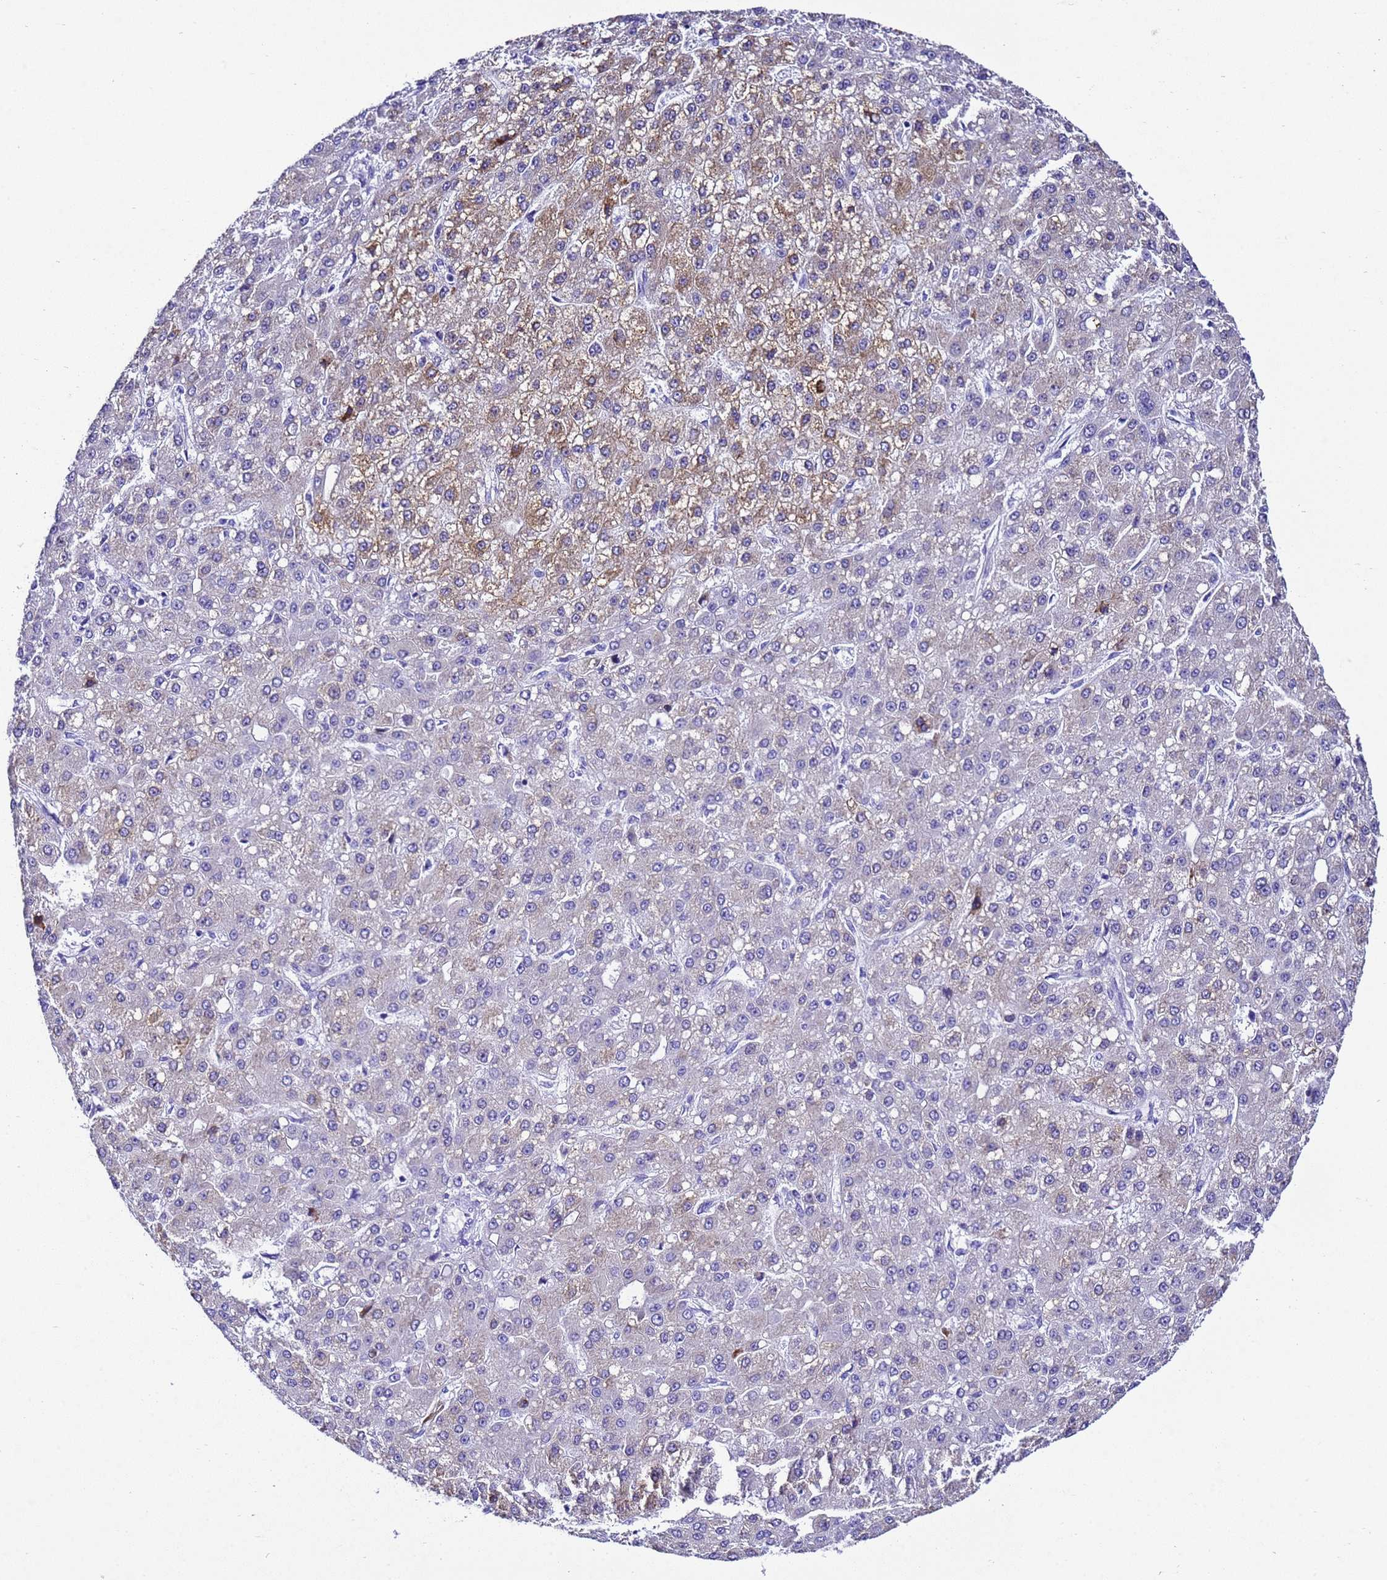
{"staining": {"intensity": "moderate", "quantity": "<25%", "location": "cytoplasmic/membranous"}, "tissue": "liver cancer", "cell_type": "Tumor cells", "image_type": "cancer", "snomed": [{"axis": "morphology", "description": "Carcinoma, Hepatocellular, NOS"}, {"axis": "topography", "description": "Liver"}], "caption": "Immunohistochemical staining of liver cancer (hepatocellular carcinoma) shows moderate cytoplasmic/membranous protein positivity in approximately <25% of tumor cells.", "gene": "UGT2B10", "patient": {"sex": "male", "age": 67}}